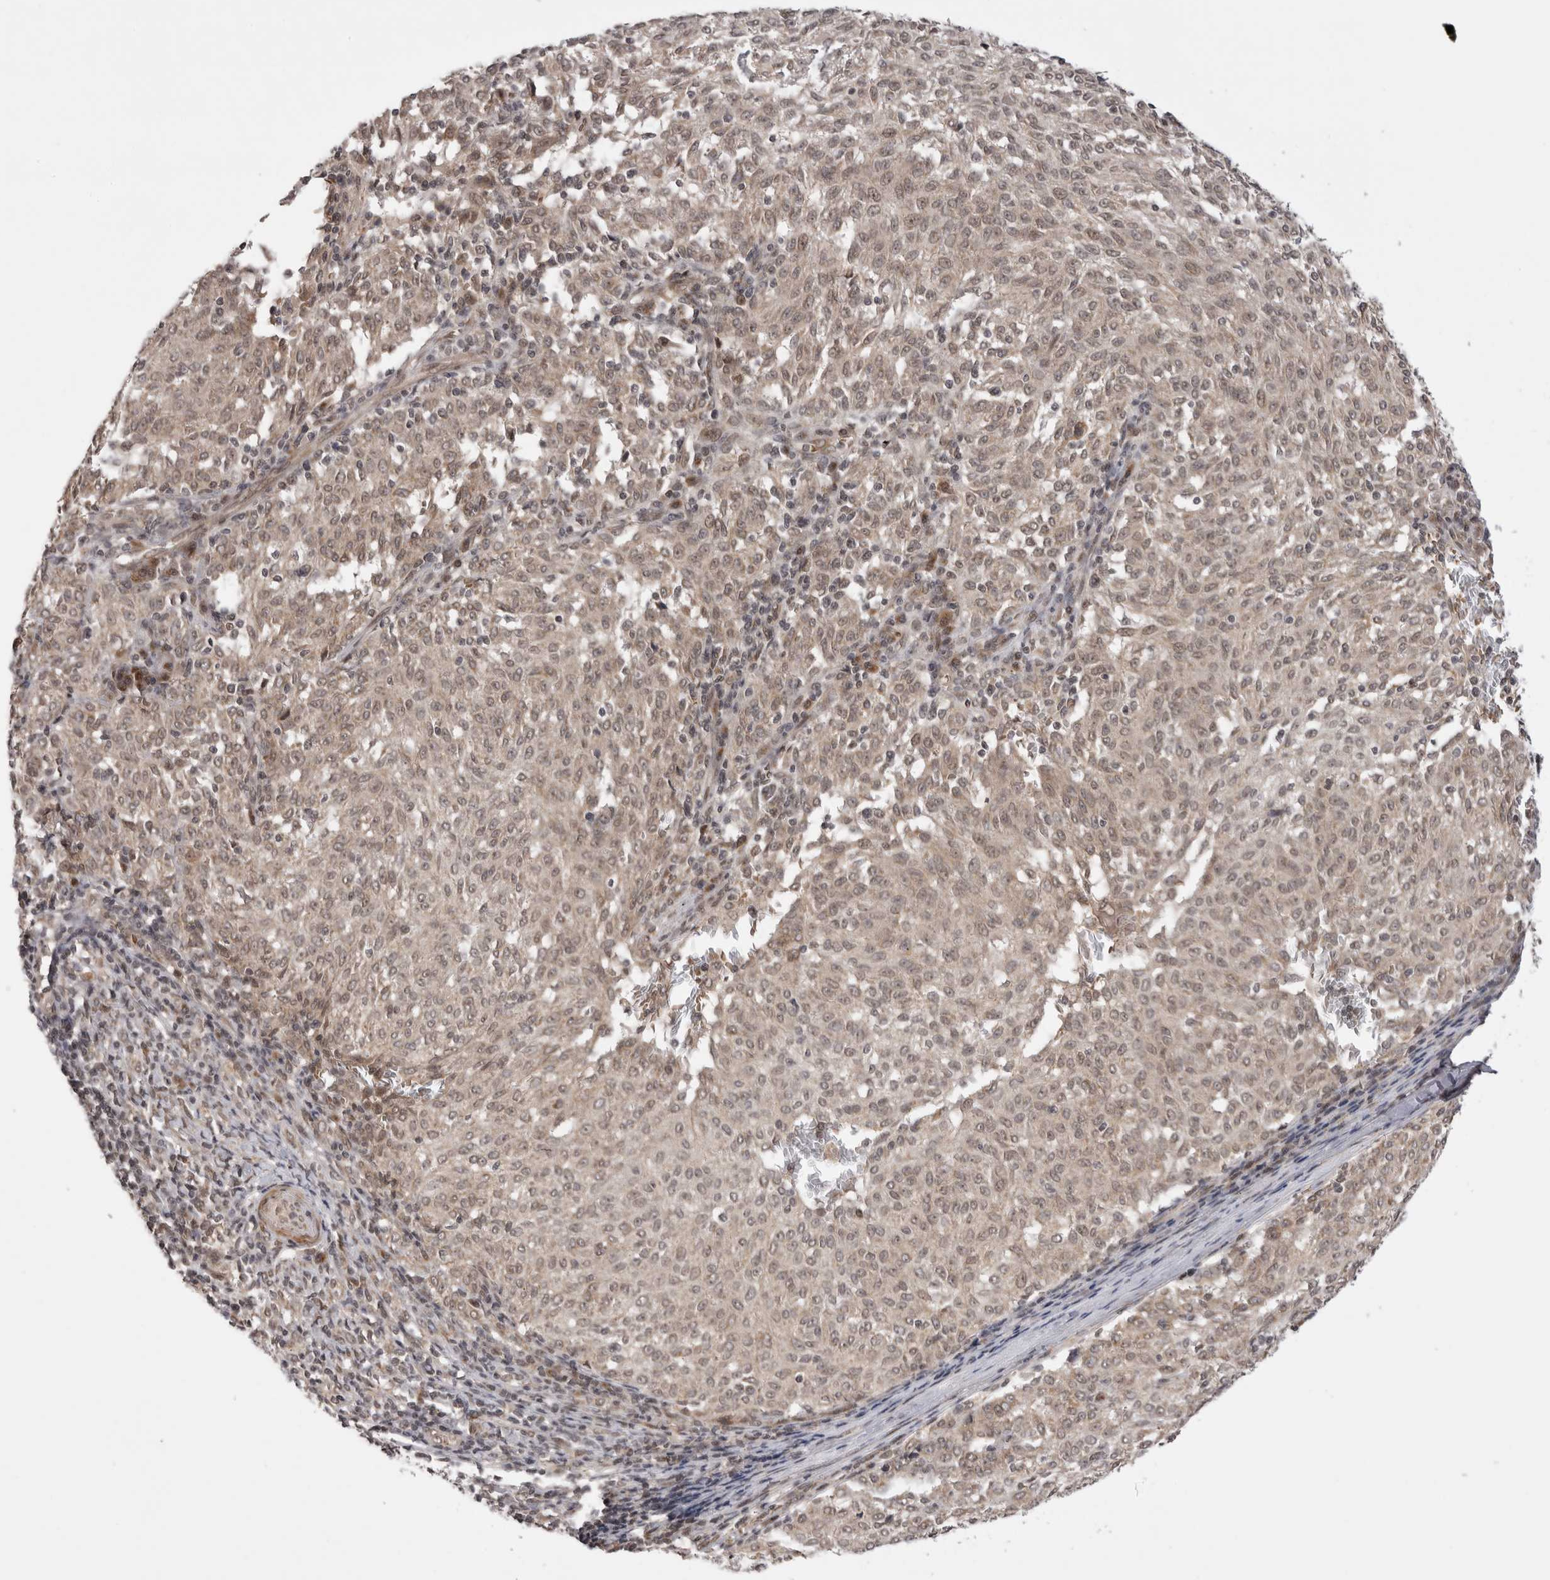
{"staining": {"intensity": "weak", "quantity": ">75%", "location": "nuclear"}, "tissue": "melanoma", "cell_type": "Tumor cells", "image_type": "cancer", "snomed": [{"axis": "morphology", "description": "Malignant melanoma, NOS"}, {"axis": "topography", "description": "Skin"}], "caption": "A low amount of weak nuclear staining is seen in about >75% of tumor cells in melanoma tissue.", "gene": "TMEM65", "patient": {"sex": "female", "age": 72}}